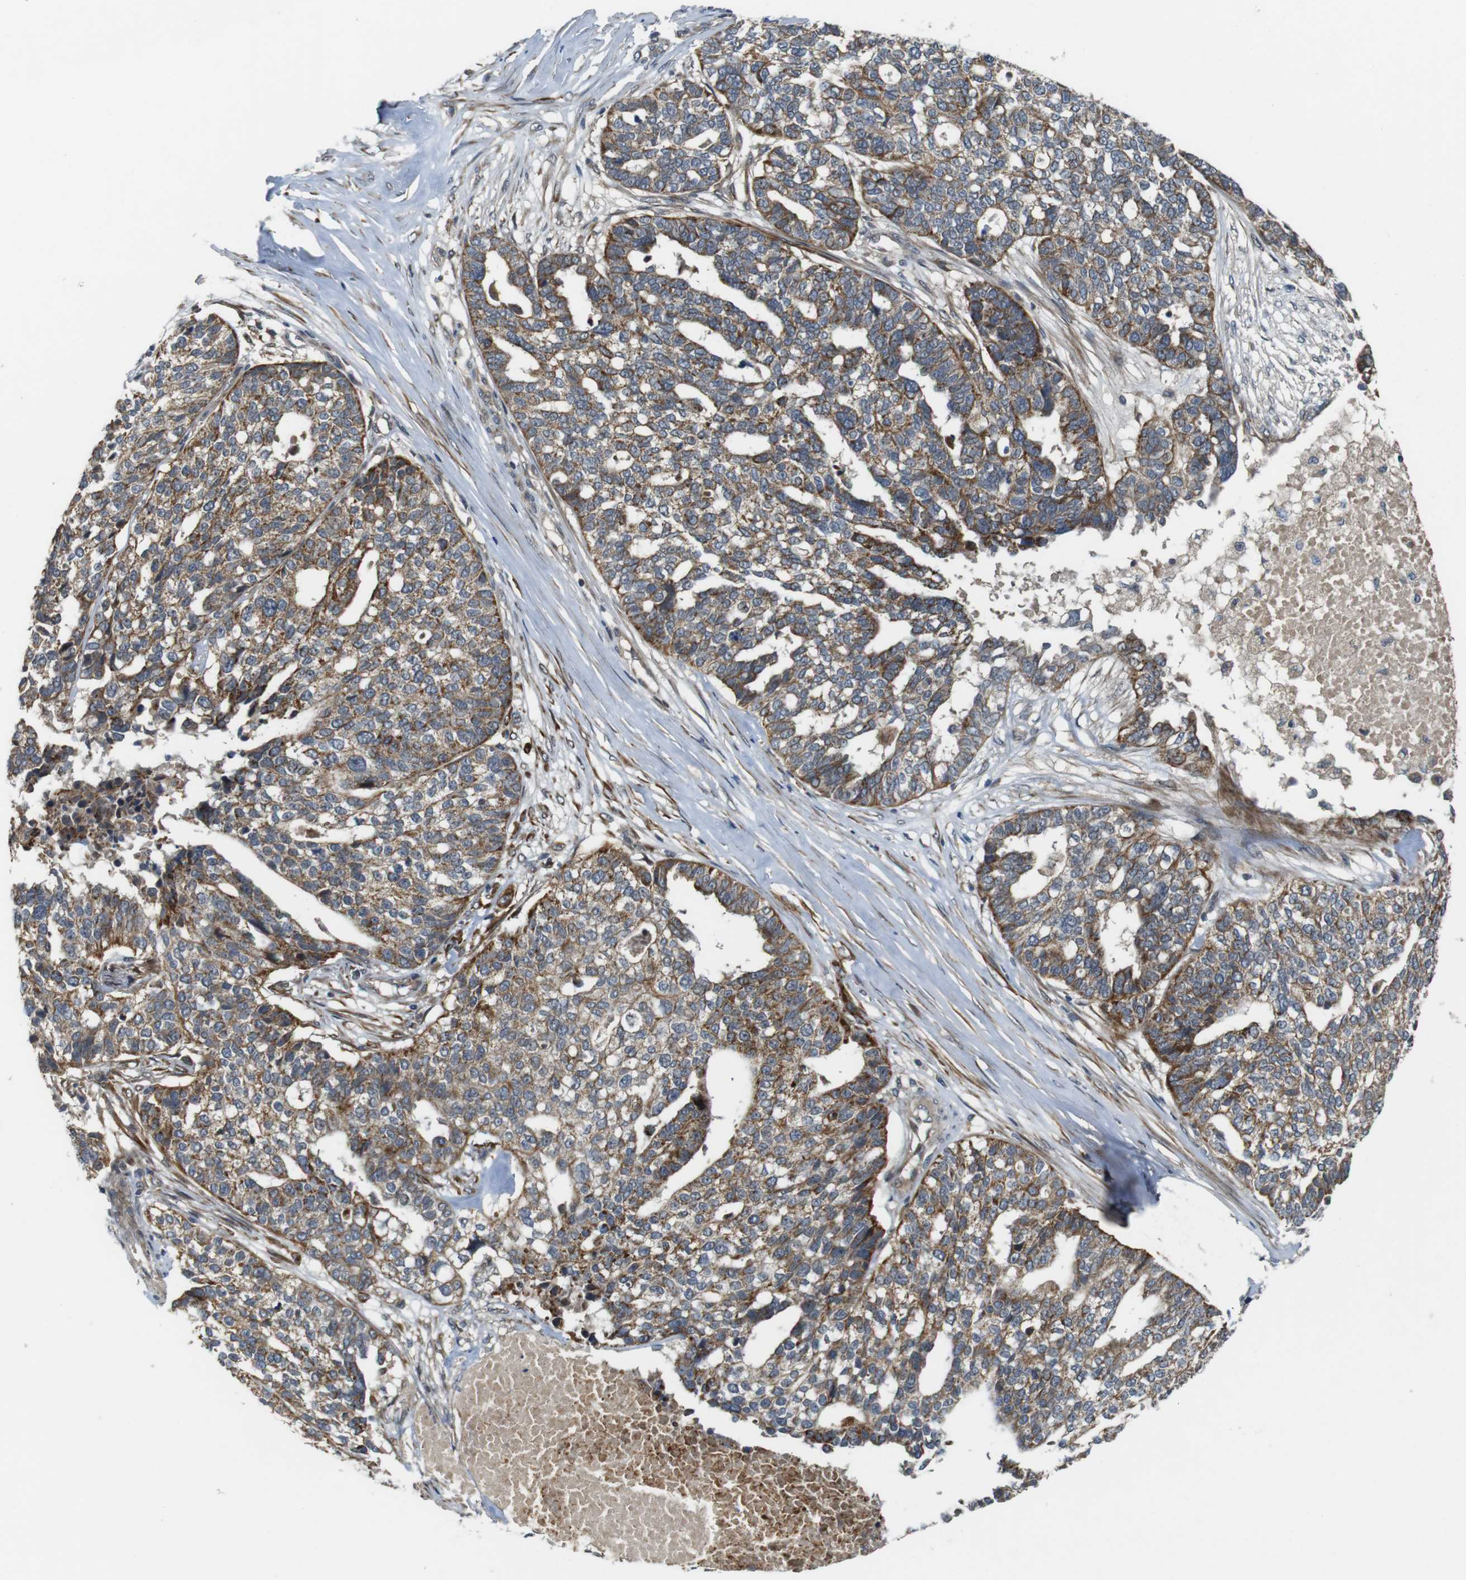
{"staining": {"intensity": "moderate", "quantity": ">75%", "location": "cytoplasmic/membranous"}, "tissue": "ovarian cancer", "cell_type": "Tumor cells", "image_type": "cancer", "snomed": [{"axis": "morphology", "description": "Cystadenocarcinoma, serous, NOS"}, {"axis": "topography", "description": "Ovary"}], "caption": "Protein staining exhibits moderate cytoplasmic/membranous staining in approximately >75% of tumor cells in ovarian serous cystadenocarcinoma. Immunohistochemistry stains the protein in brown and the nuclei are stained blue.", "gene": "IFFO2", "patient": {"sex": "female", "age": 59}}